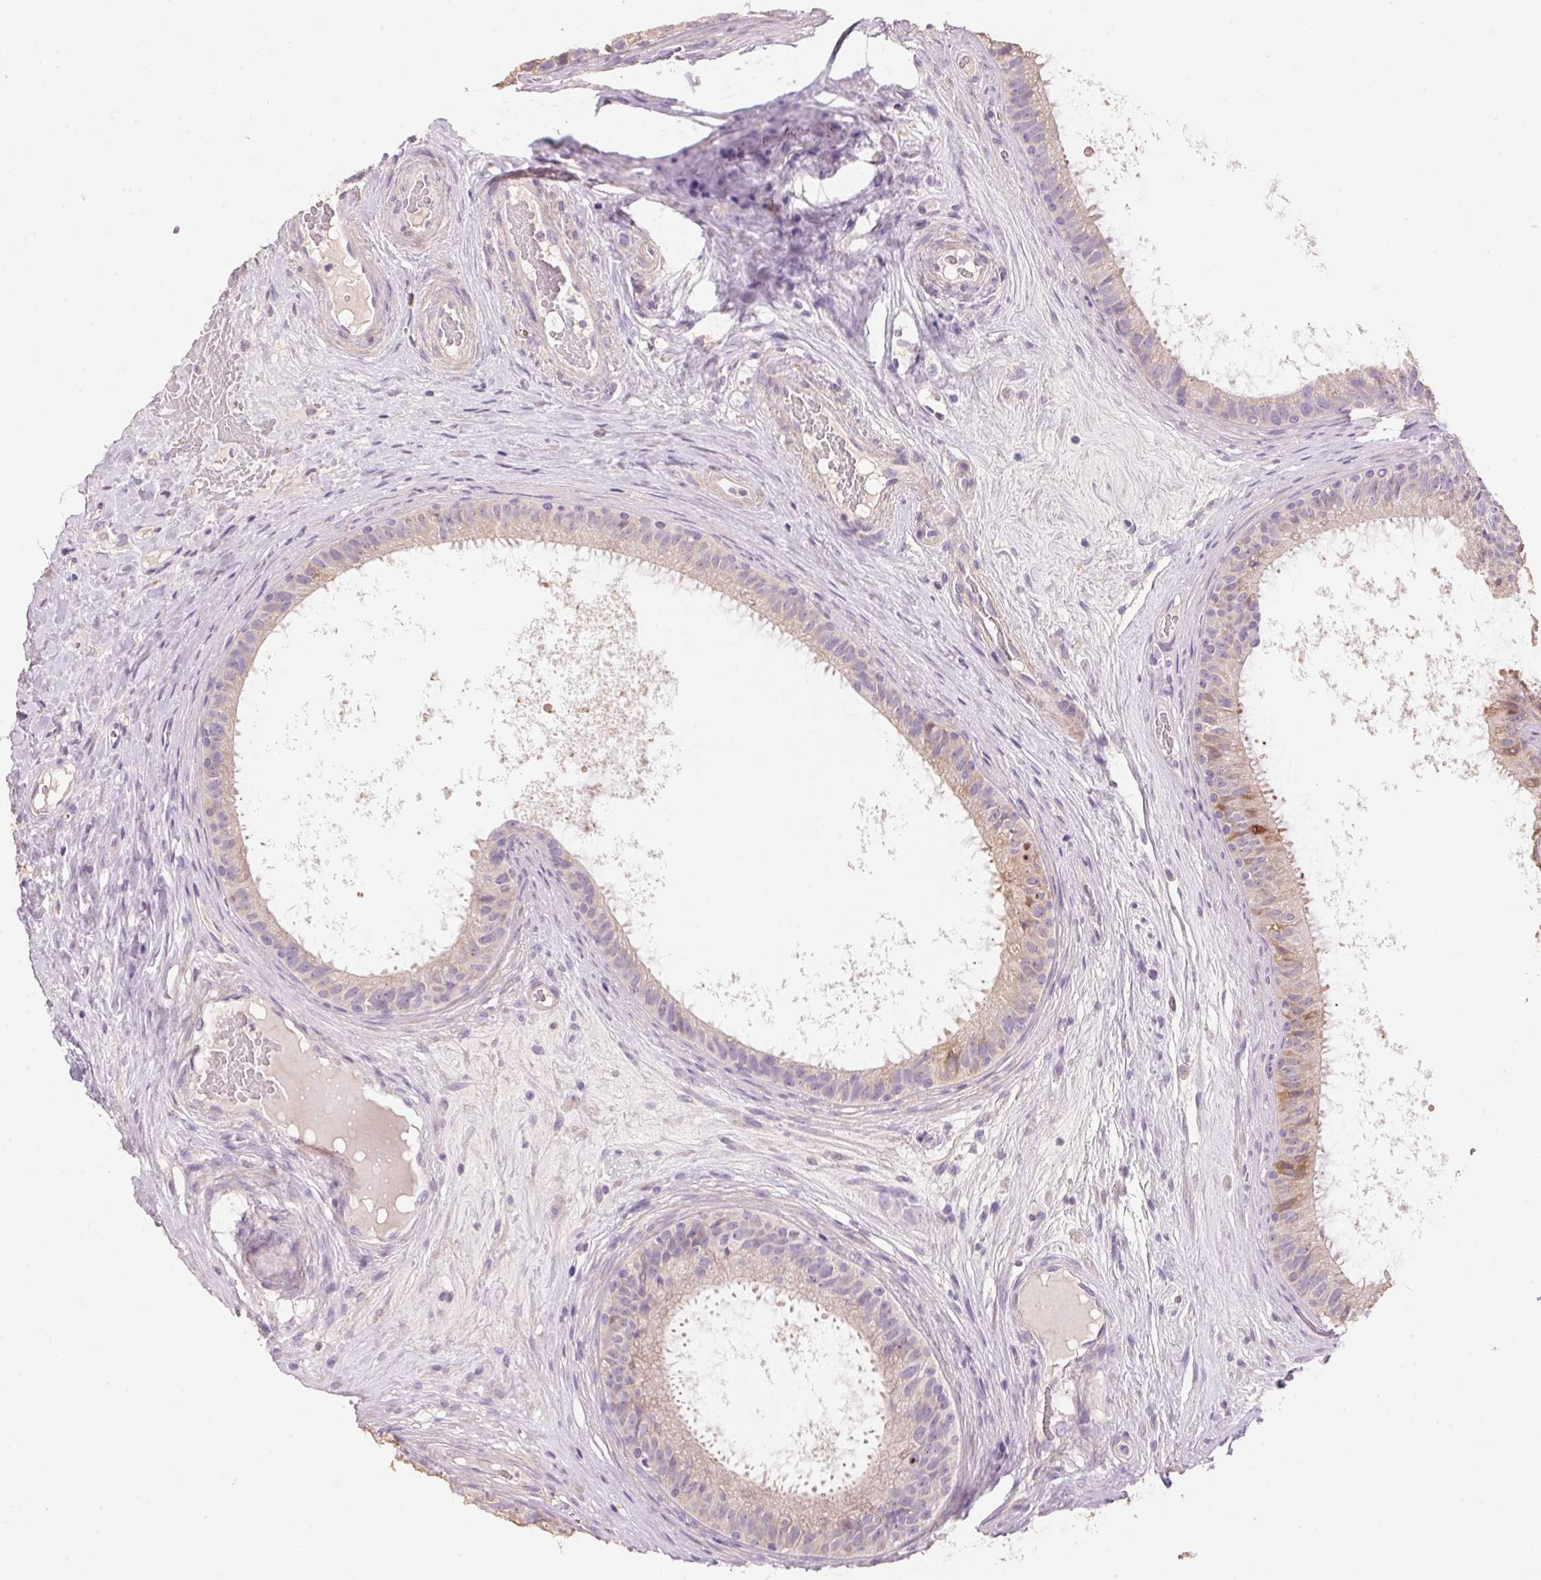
{"staining": {"intensity": "weak", "quantity": "25%-75%", "location": "cytoplasmic/membranous"}, "tissue": "epididymis", "cell_type": "Glandular cells", "image_type": "normal", "snomed": [{"axis": "morphology", "description": "Normal tissue, NOS"}, {"axis": "topography", "description": "Epididymis"}], "caption": "Immunohistochemistry (IHC) image of normal epididymis: epididymis stained using IHC reveals low levels of weak protein expression localized specifically in the cytoplasmic/membranous of glandular cells, appearing as a cytoplasmic/membranous brown color.", "gene": "LYZL6", "patient": {"sex": "male", "age": 59}}